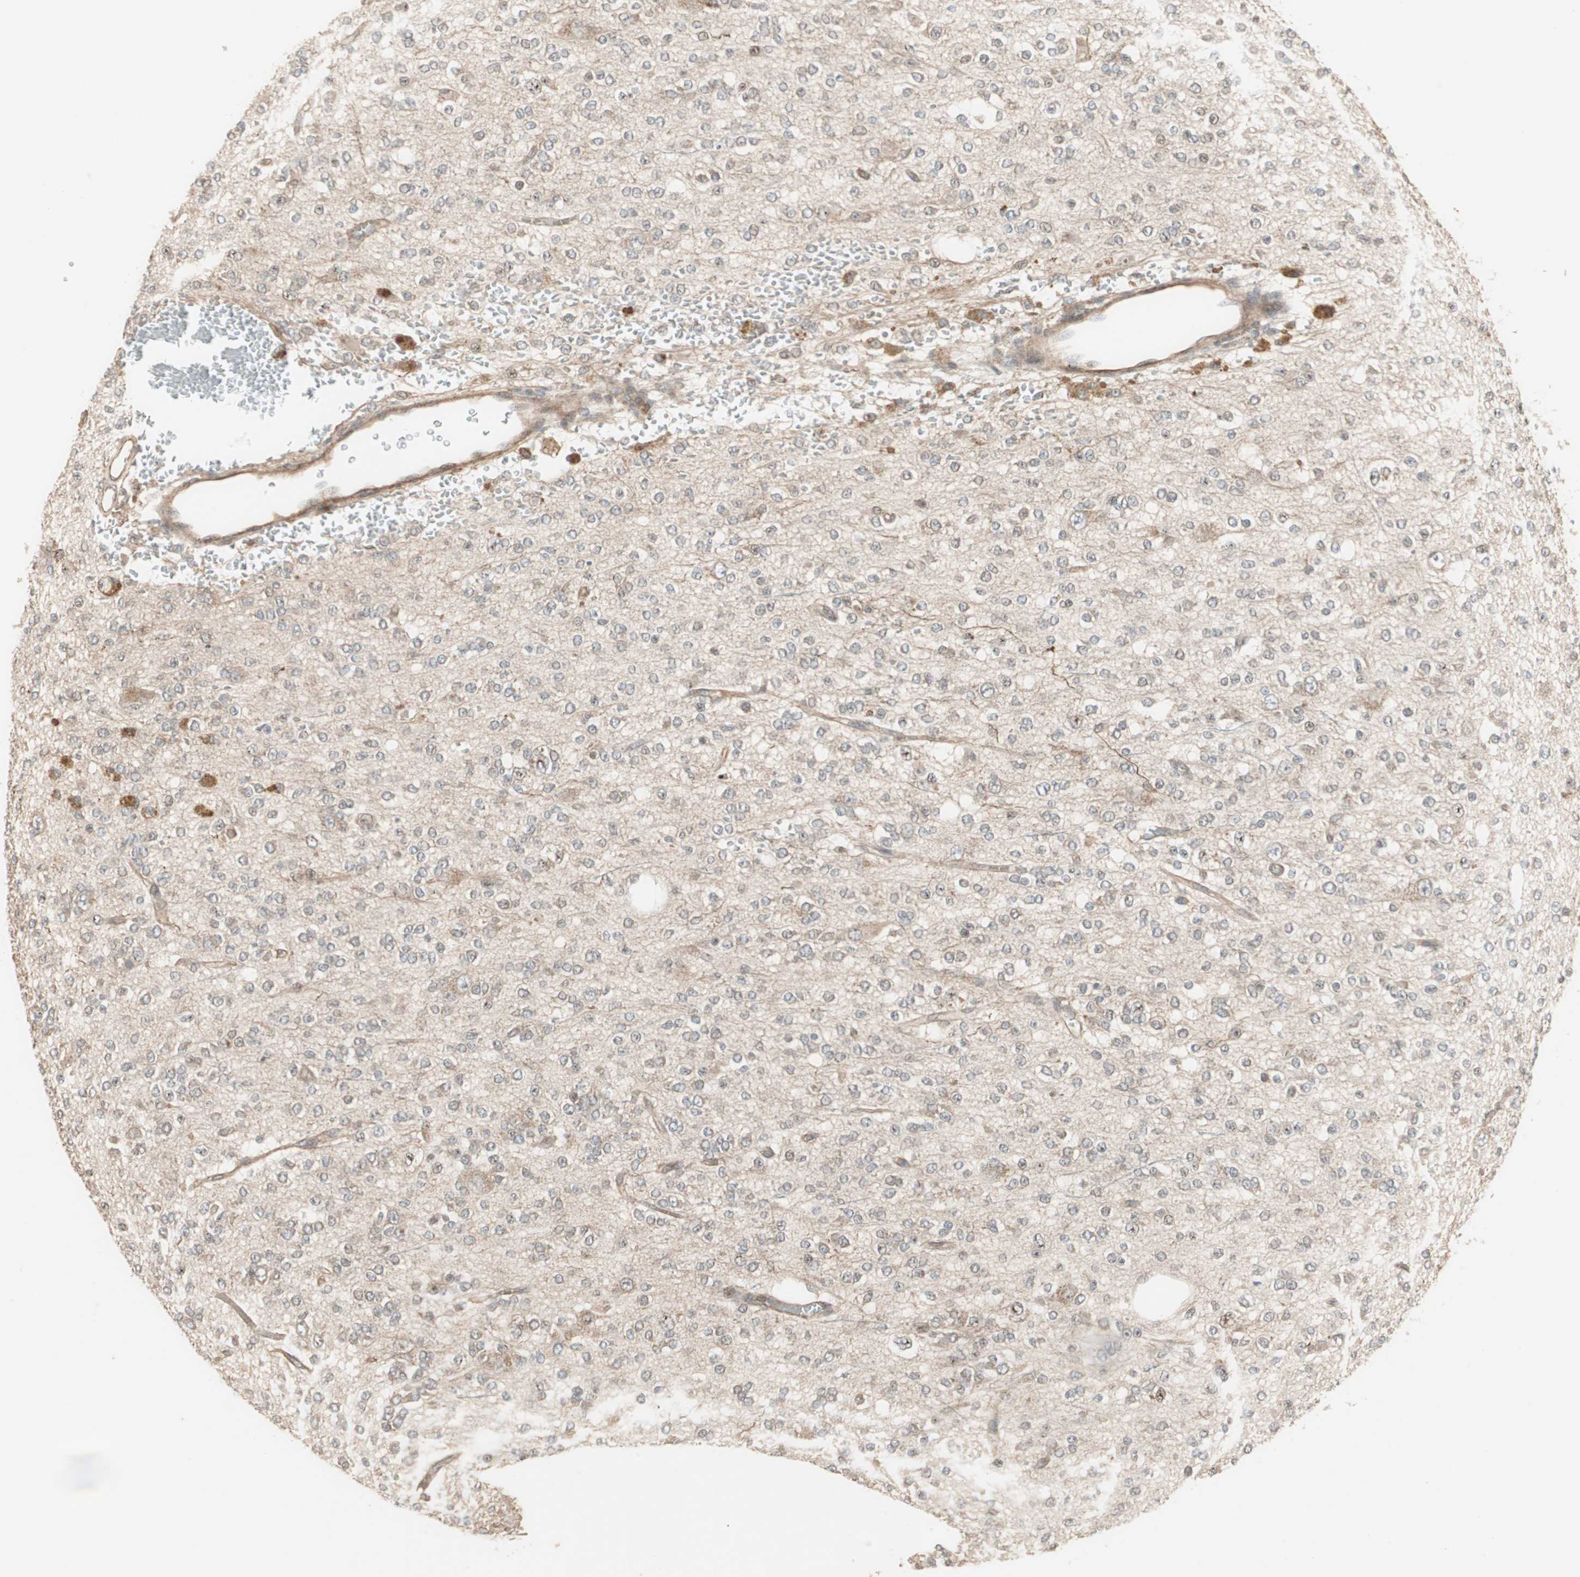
{"staining": {"intensity": "weak", "quantity": "25%-75%", "location": "cytoplasmic/membranous"}, "tissue": "glioma", "cell_type": "Tumor cells", "image_type": "cancer", "snomed": [{"axis": "morphology", "description": "Glioma, malignant, Low grade"}, {"axis": "topography", "description": "Brain"}], "caption": "Immunohistochemistry of glioma displays low levels of weak cytoplasmic/membranous staining in approximately 25%-75% of tumor cells. (brown staining indicates protein expression, while blue staining denotes nuclei).", "gene": "PFDN1", "patient": {"sex": "male", "age": 38}}